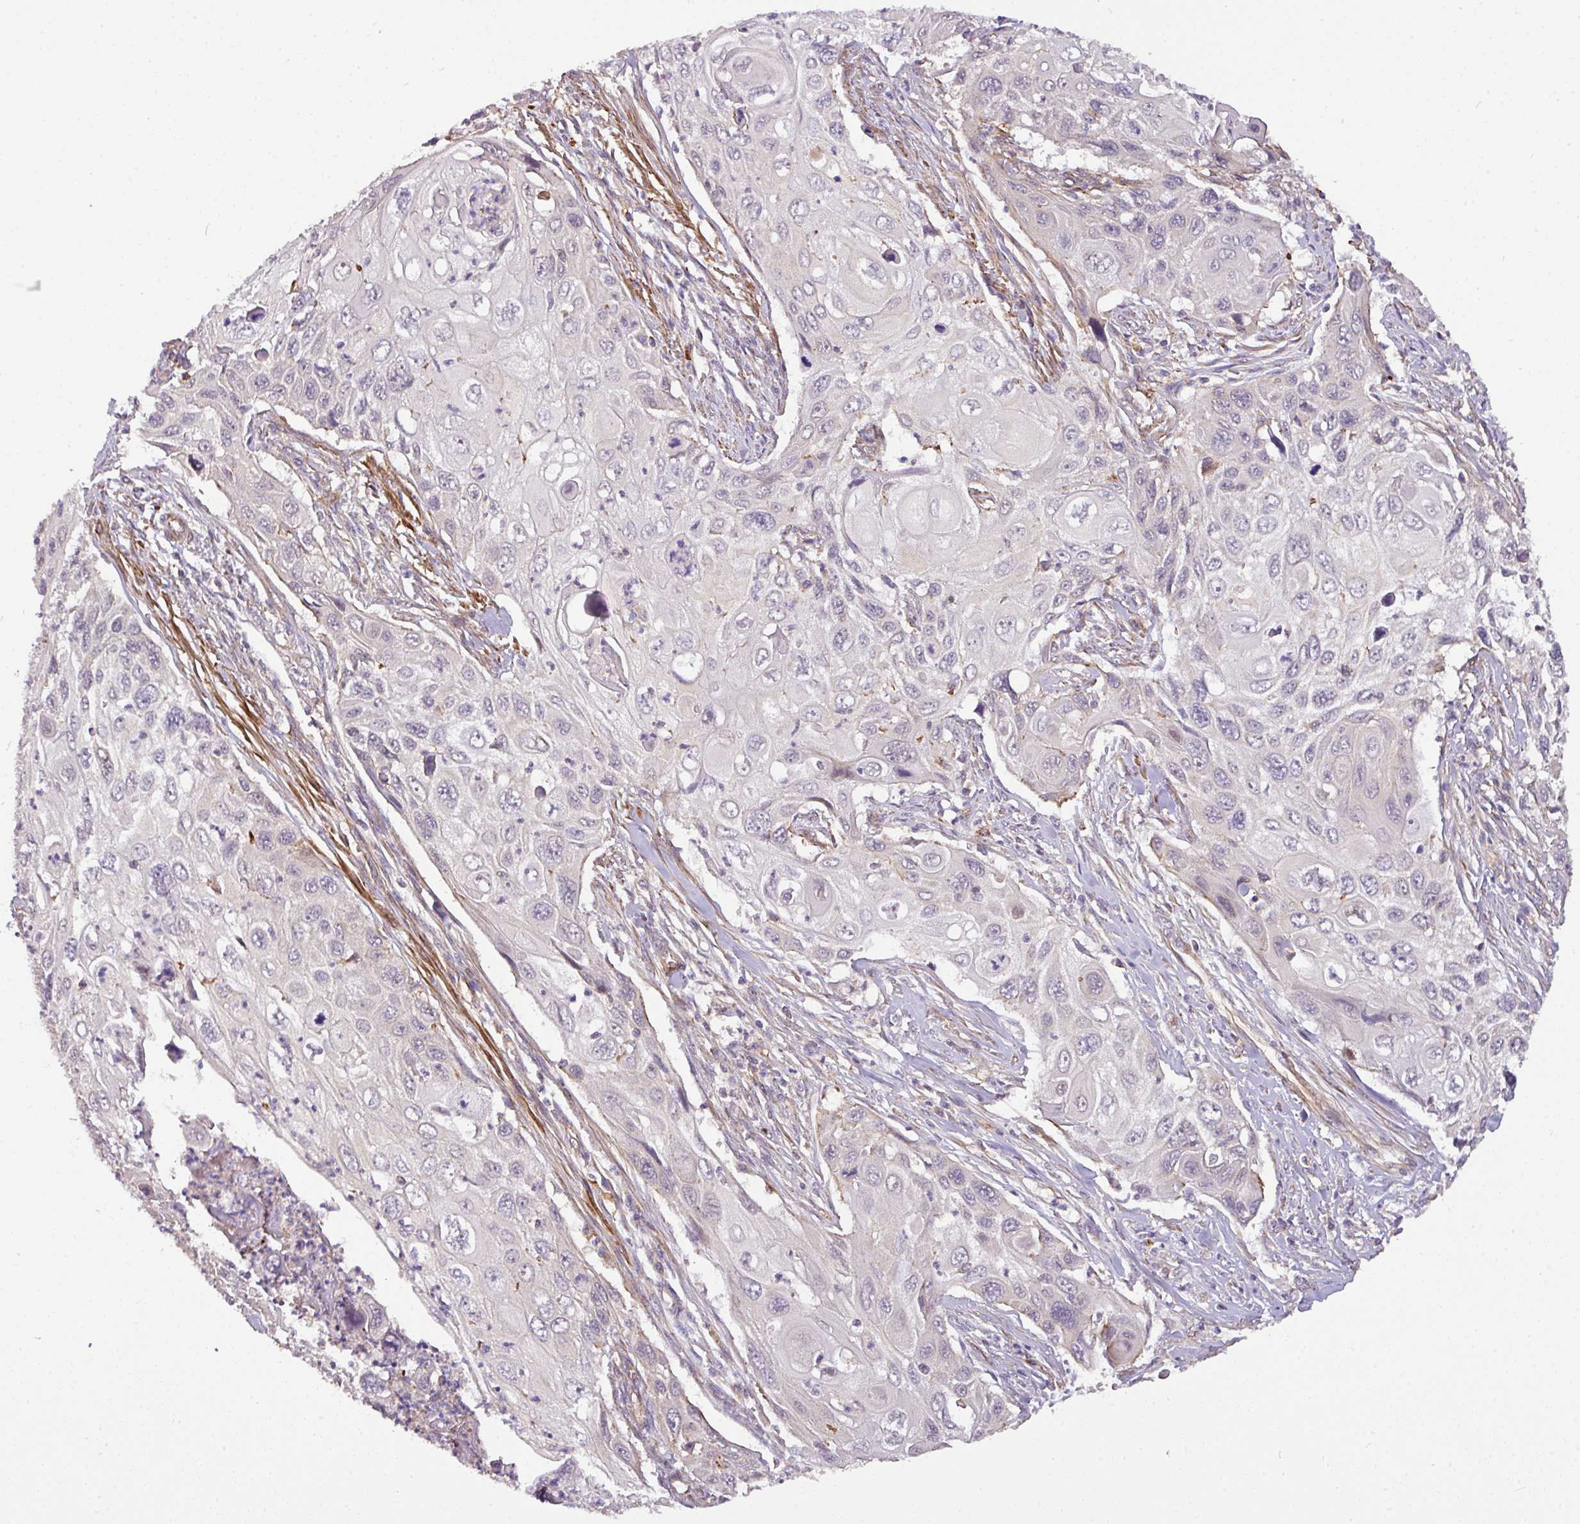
{"staining": {"intensity": "negative", "quantity": "none", "location": "none"}, "tissue": "cervical cancer", "cell_type": "Tumor cells", "image_type": "cancer", "snomed": [{"axis": "morphology", "description": "Squamous cell carcinoma, NOS"}, {"axis": "topography", "description": "Cervix"}], "caption": "A histopathology image of human cervical cancer (squamous cell carcinoma) is negative for staining in tumor cells. (Immunohistochemistry, brightfield microscopy, high magnification).", "gene": "CASS4", "patient": {"sex": "female", "age": 70}}